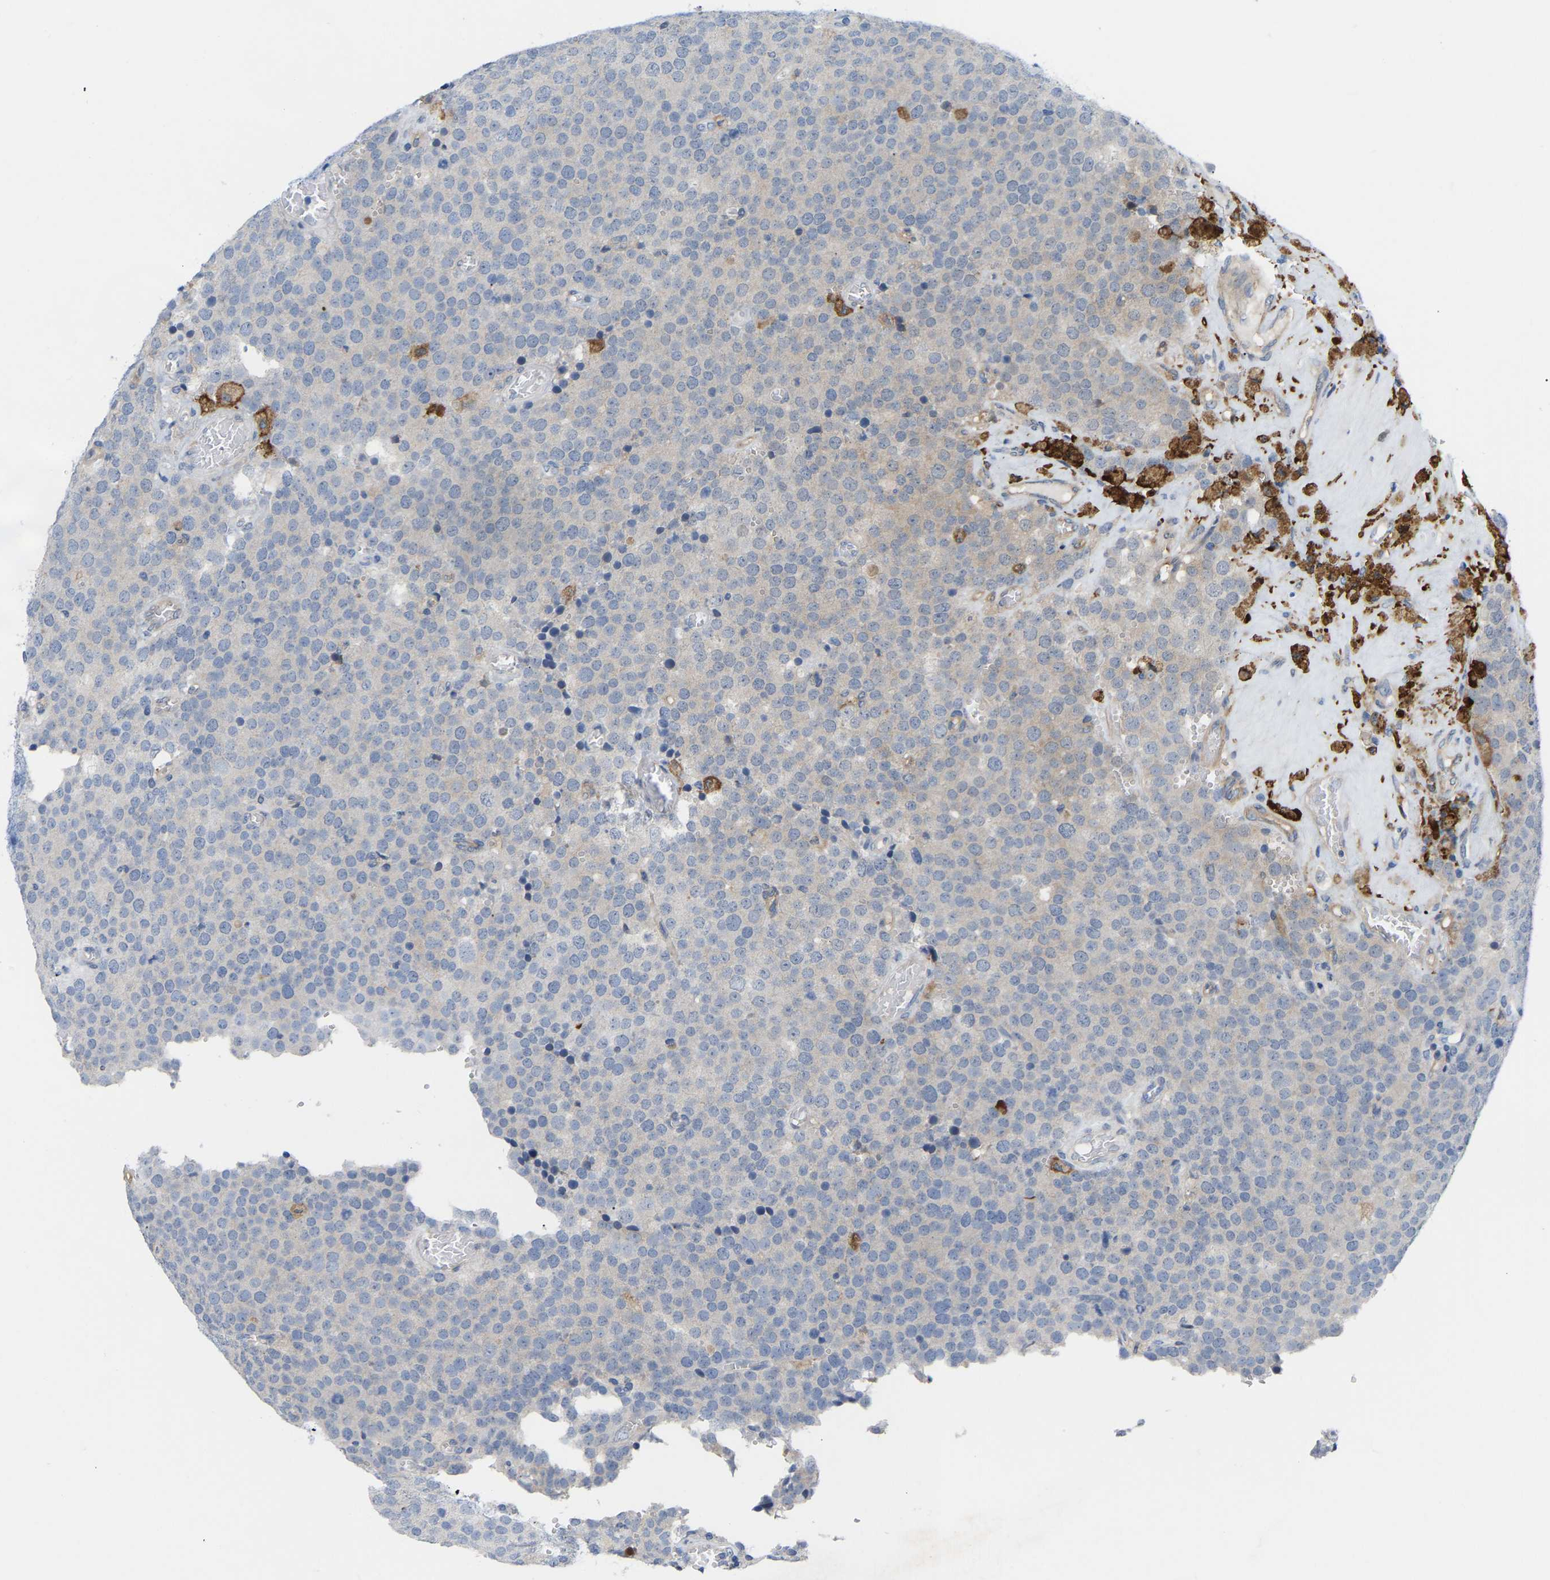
{"staining": {"intensity": "weak", "quantity": "<25%", "location": "cytoplasmic/membranous"}, "tissue": "testis cancer", "cell_type": "Tumor cells", "image_type": "cancer", "snomed": [{"axis": "morphology", "description": "Normal tissue, NOS"}, {"axis": "morphology", "description": "Seminoma, NOS"}, {"axis": "topography", "description": "Testis"}], "caption": "The histopathology image displays no staining of tumor cells in testis cancer.", "gene": "ABTB2", "patient": {"sex": "male", "age": 71}}